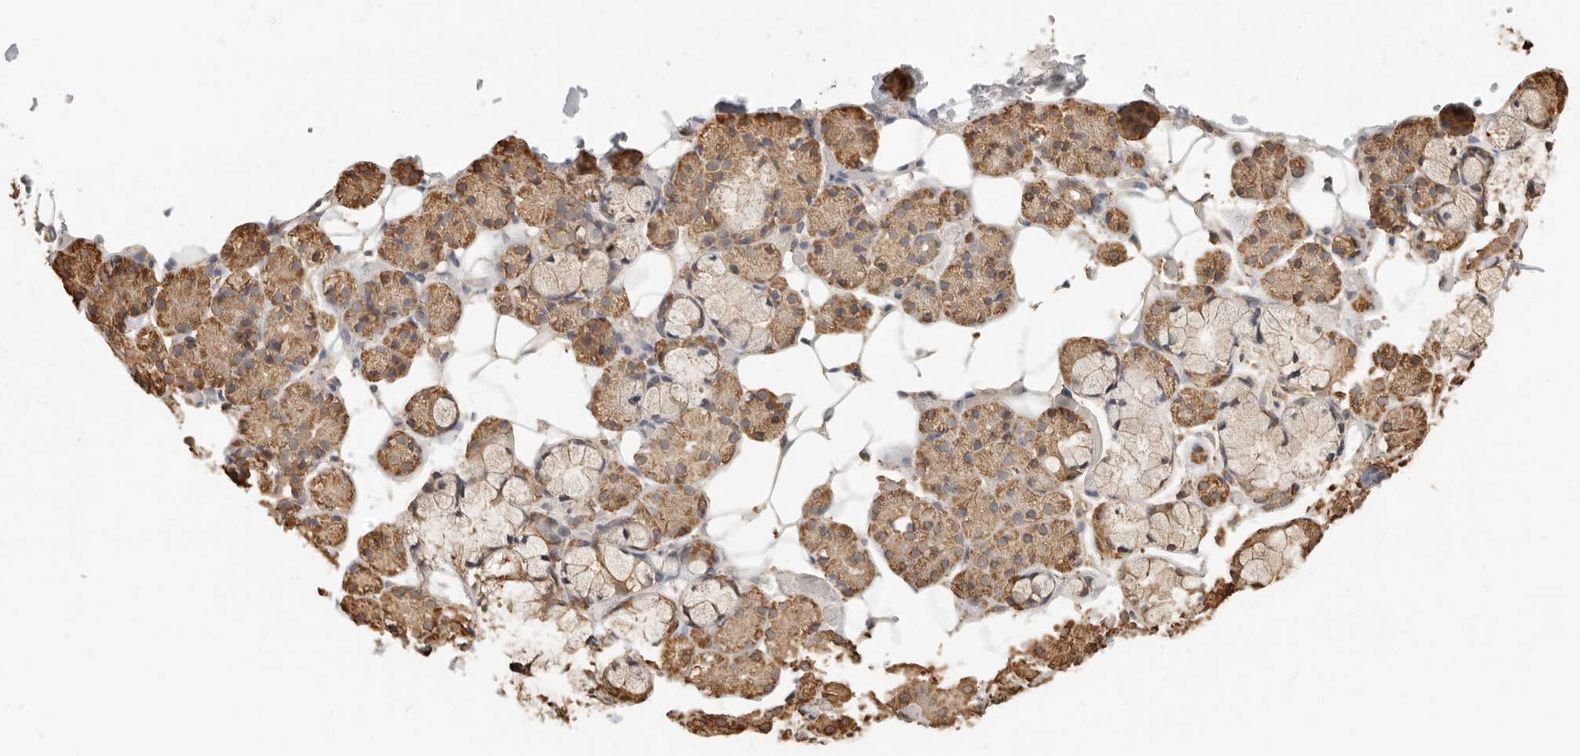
{"staining": {"intensity": "moderate", "quantity": ">75%", "location": "cytoplasmic/membranous"}, "tissue": "salivary gland", "cell_type": "Glandular cells", "image_type": "normal", "snomed": [{"axis": "morphology", "description": "Normal tissue, NOS"}, {"axis": "topography", "description": "Salivary gland"}], "caption": "Moderate cytoplasmic/membranous positivity is present in about >75% of glandular cells in normal salivary gland. (DAB (3,3'-diaminobenzidine) = brown stain, brightfield microscopy at high magnification).", "gene": "ARHGEF10L", "patient": {"sex": "male", "age": 63}}